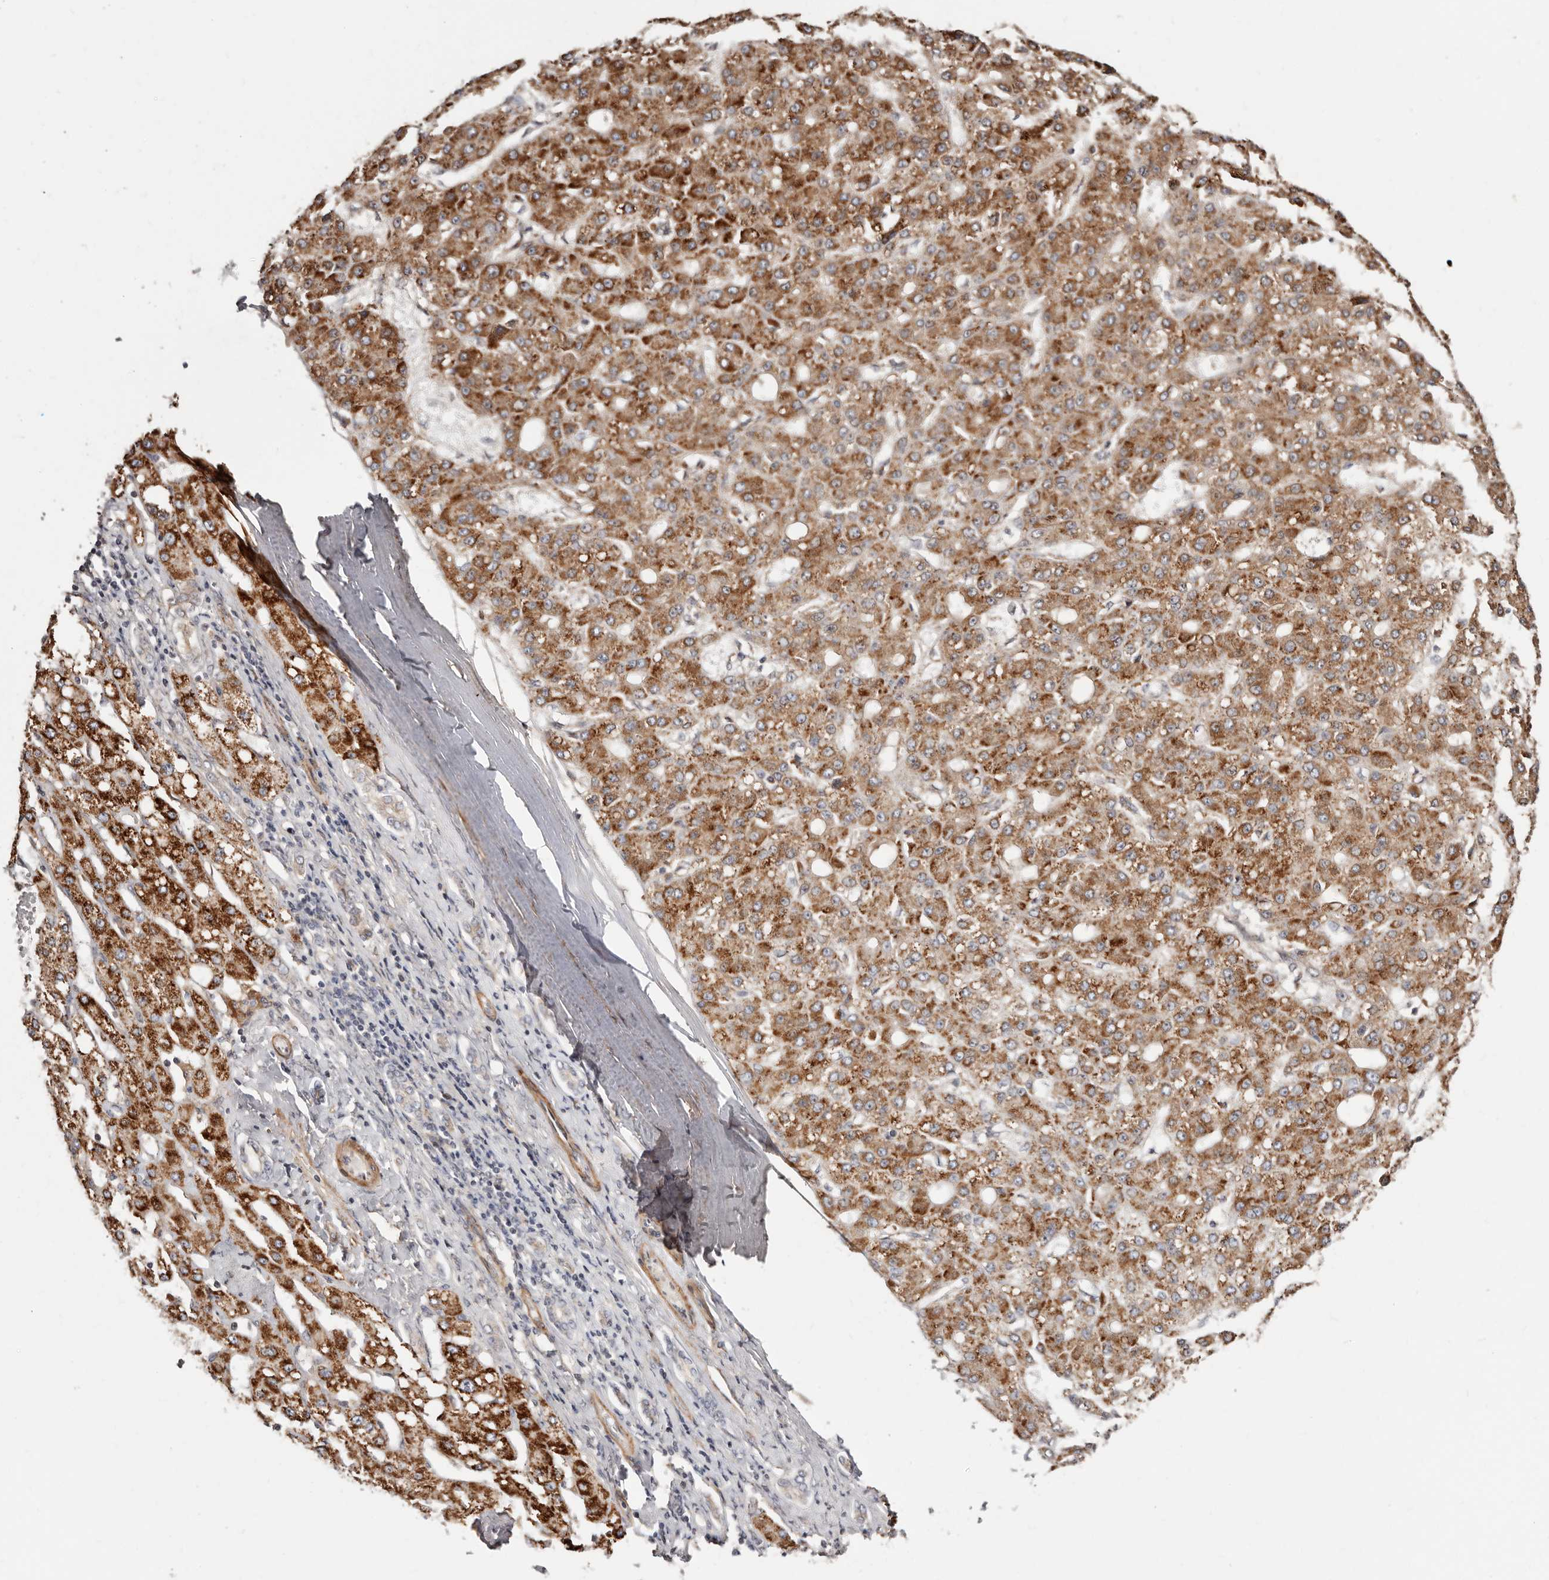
{"staining": {"intensity": "strong", "quantity": ">75%", "location": "cytoplasmic/membranous"}, "tissue": "liver cancer", "cell_type": "Tumor cells", "image_type": "cancer", "snomed": [{"axis": "morphology", "description": "Carcinoma, Hepatocellular, NOS"}, {"axis": "topography", "description": "Liver"}], "caption": "This photomicrograph demonstrates immunohistochemistry staining of liver cancer (hepatocellular carcinoma), with high strong cytoplasmic/membranous staining in about >75% of tumor cells.", "gene": "APOL6", "patient": {"sex": "male", "age": 67}}